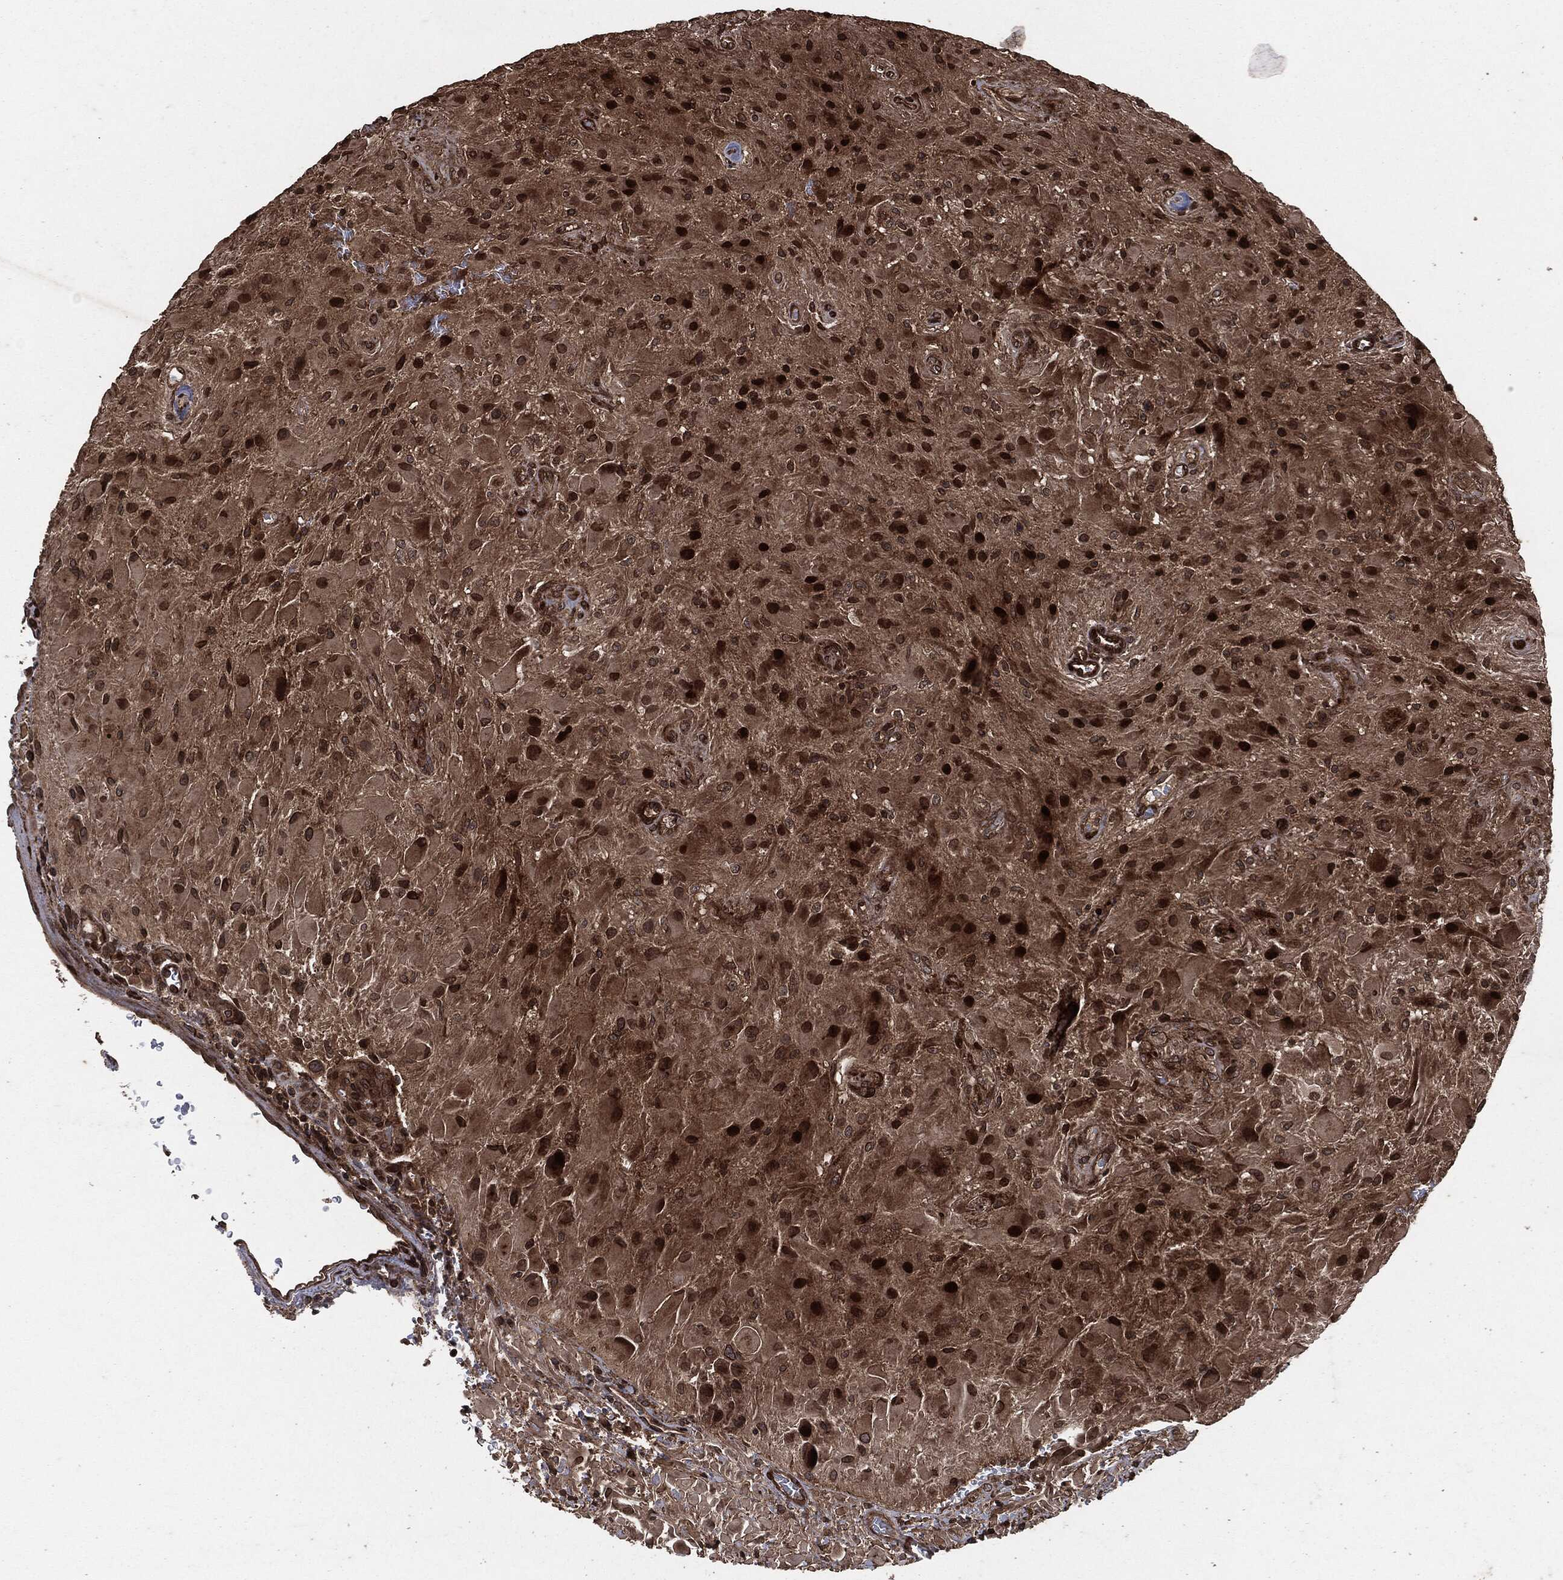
{"staining": {"intensity": "strong", "quantity": ">75%", "location": "cytoplasmic/membranous,nuclear"}, "tissue": "glioma", "cell_type": "Tumor cells", "image_type": "cancer", "snomed": [{"axis": "morphology", "description": "Glioma, malignant, High grade"}, {"axis": "topography", "description": "Cerebral cortex"}], "caption": "Immunohistochemistry (IHC) (DAB (3,3'-diaminobenzidine)) staining of human glioma shows strong cytoplasmic/membranous and nuclear protein positivity in about >75% of tumor cells.", "gene": "IFIT1", "patient": {"sex": "male", "age": 35}}